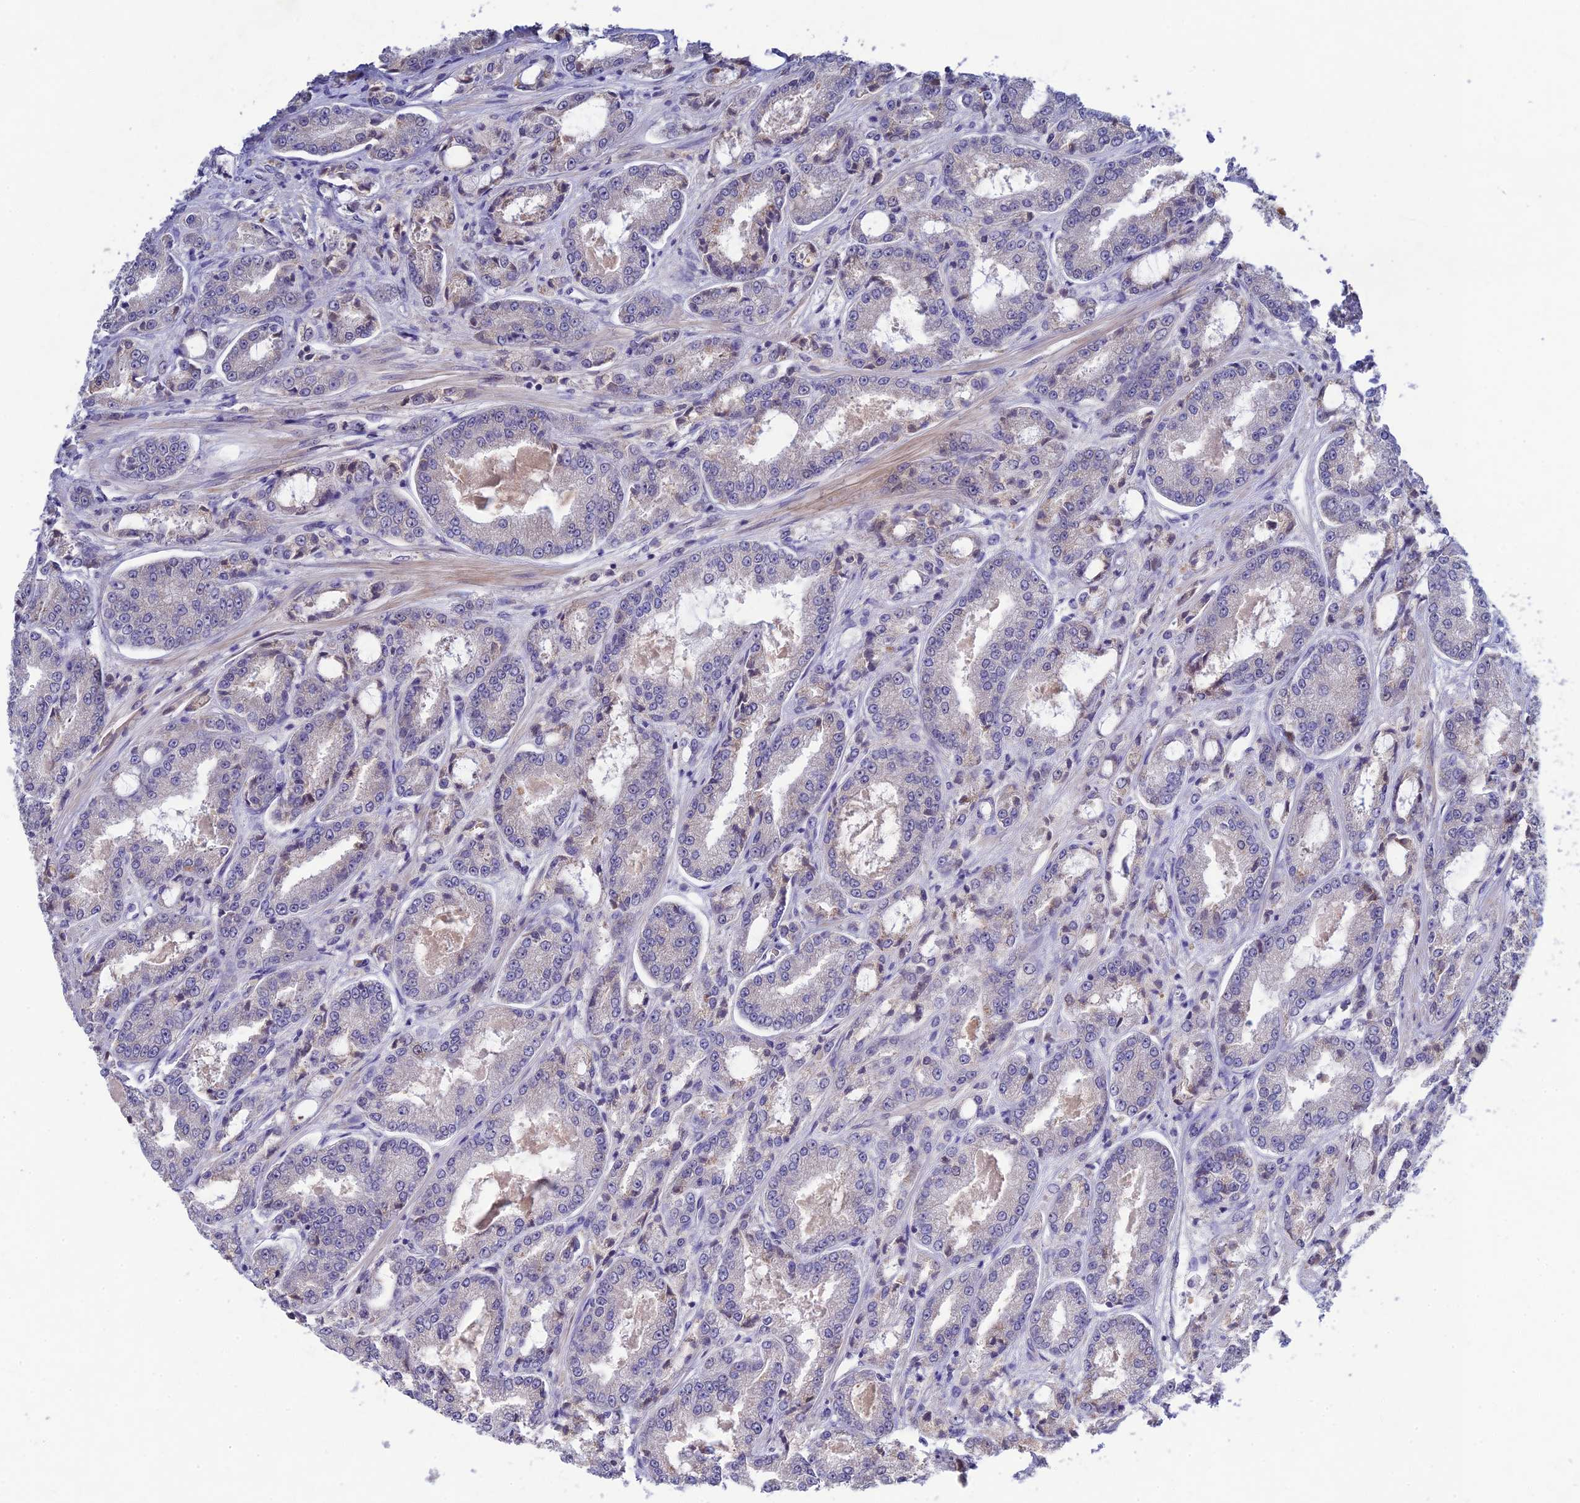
{"staining": {"intensity": "moderate", "quantity": "25%-75%", "location": "cytoplasmic/membranous"}, "tissue": "prostate cancer", "cell_type": "Tumor cells", "image_type": "cancer", "snomed": [{"axis": "morphology", "description": "Adenocarcinoma, High grade"}, {"axis": "topography", "description": "Prostate"}], "caption": "Approximately 25%-75% of tumor cells in human prostate cancer reveal moderate cytoplasmic/membranous protein staining as visualized by brown immunohistochemical staining.", "gene": "CHST5", "patient": {"sex": "male", "age": 71}}